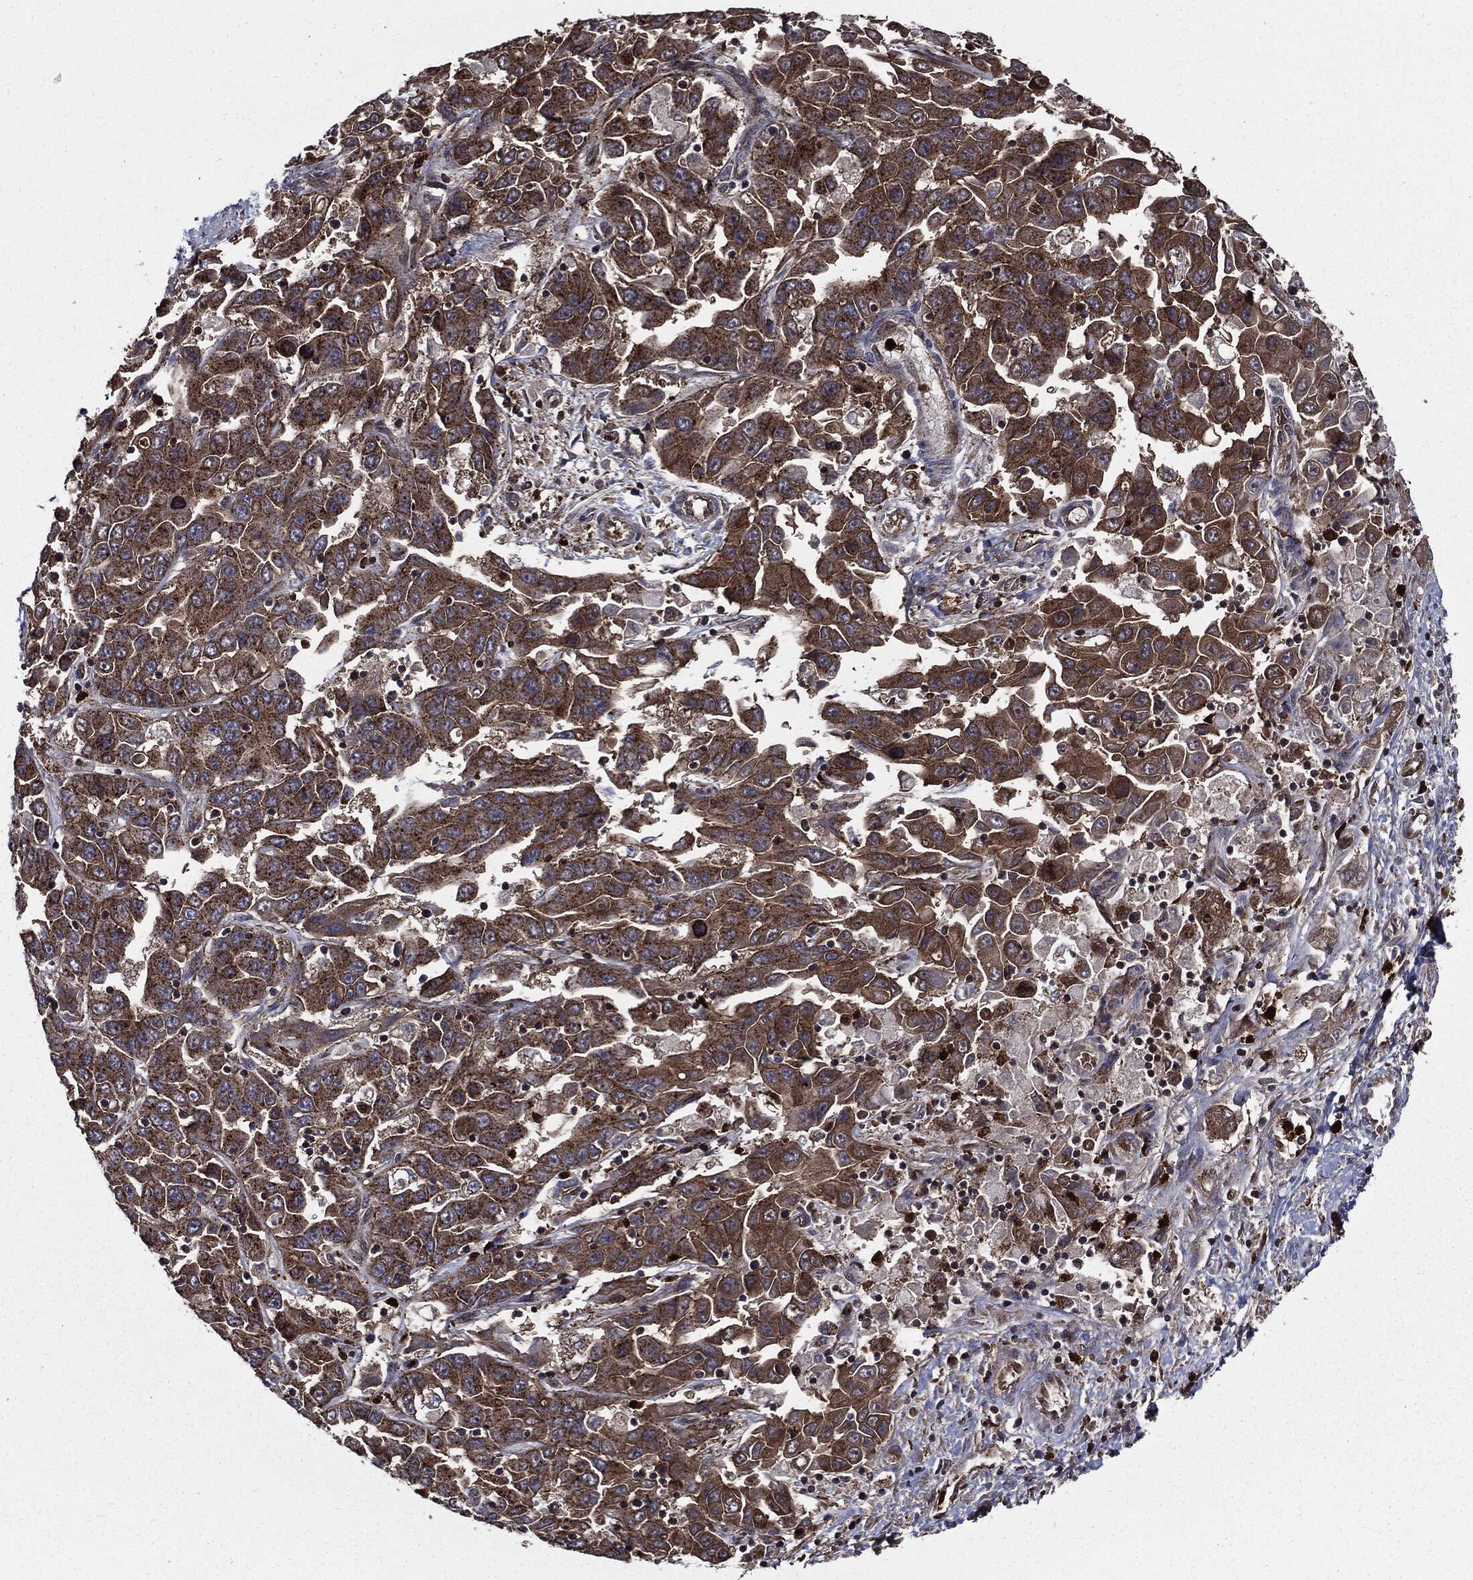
{"staining": {"intensity": "strong", "quantity": "25%-75%", "location": "cytoplasmic/membranous"}, "tissue": "liver cancer", "cell_type": "Tumor cells", "image_type": "cancer", "snomed": [{"axis": "morphology", "description": "Cholangiocarcinoma"}, {"axis": "topography", "description": "Liver"}], "caption": "Immunohistochemical staining of liver cancer reveals high levels of strong cytoplasmic/membranous staining in approximately 25%-75% of tumor cells.", "gene": "PDCD6IP", "patient": {"sex": "female", "age": 52}}